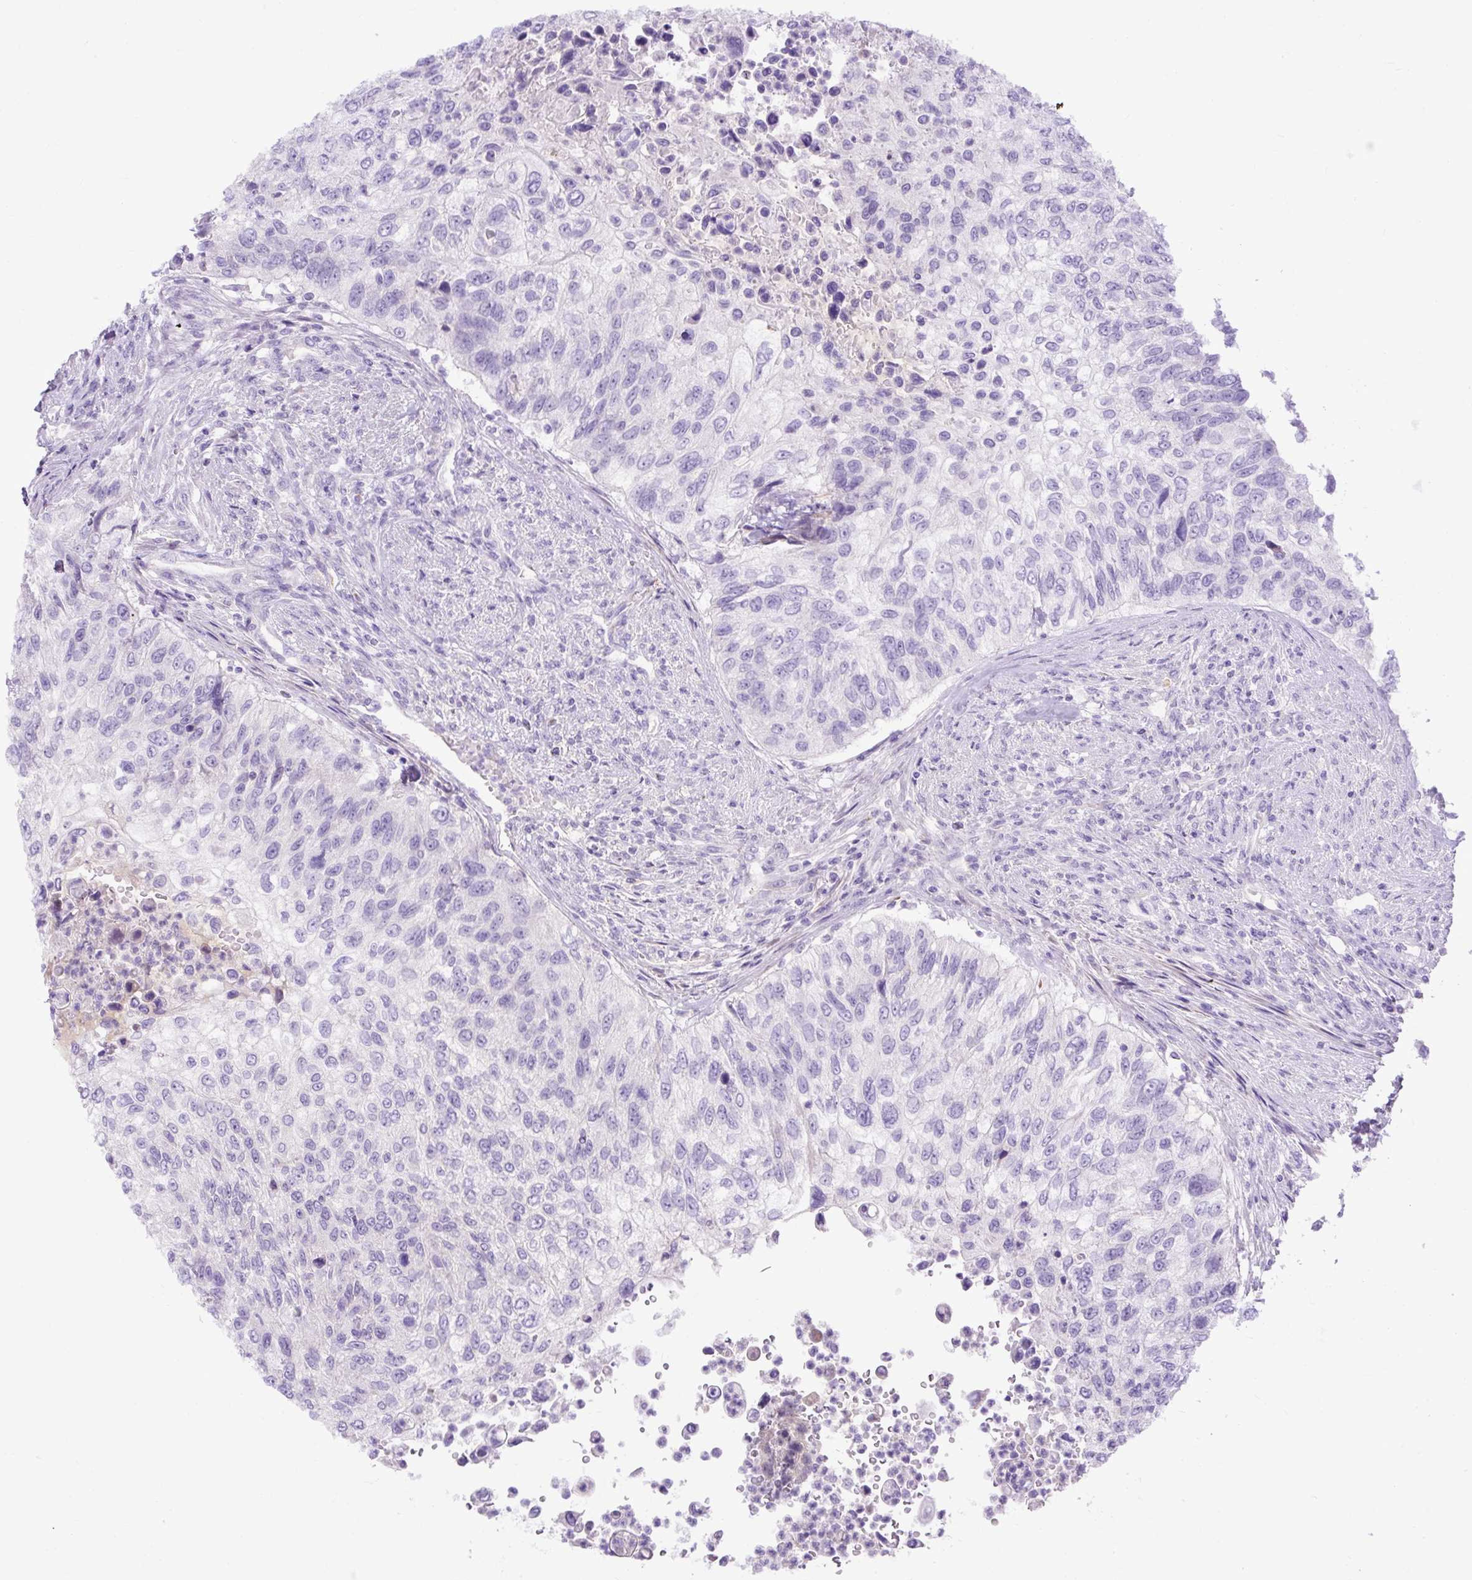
{"staining": {"intensity": "negative", "quantity": "none", "location": "none"}, "tissue": "urothelial cancer", "cell_type": "Tumor cells", "image_type": "cancer", "snomed": [{"axis": "morphology", "description": "Urothelial carcinoma, High grade"}, {"axis": "topography", "description": "Urinary bladder"}], "caption": "There is no significant positivity in tumor cells of urothelial cancer.", "gene": "SPTBN5", "patient": {"sex": "female", "age": 60}}